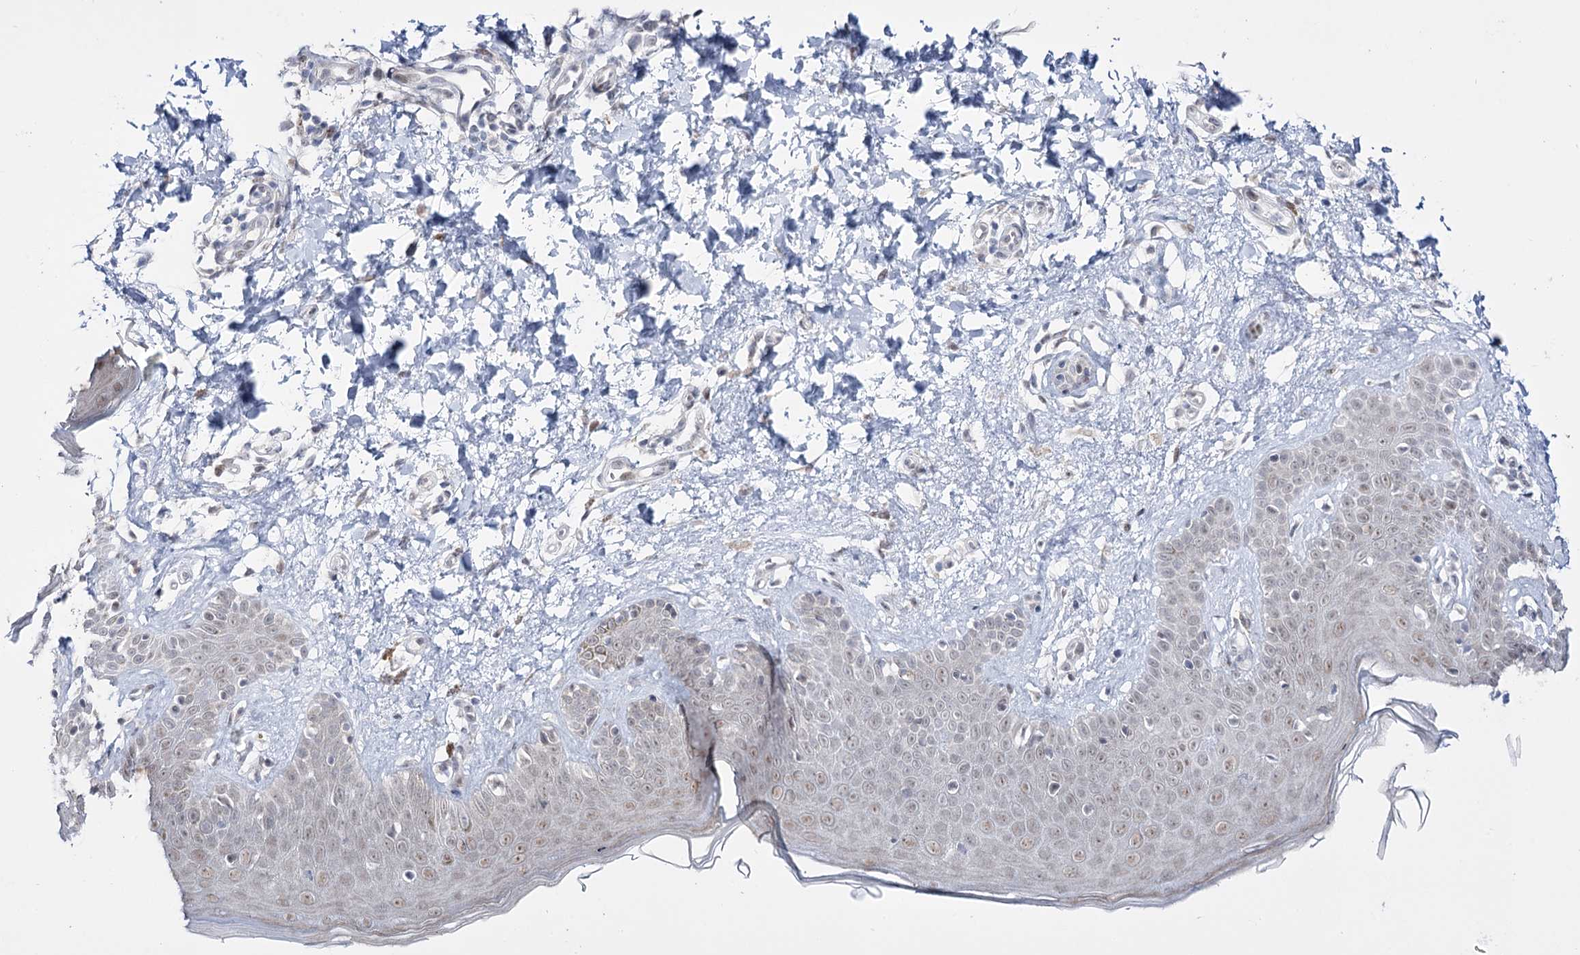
{"staining": {"intensity": "moderate", "quantity": "<25%", "location": "nuclear"}, "tissue": "skin", "cell_type": "Fibroblasts", "image_type": "normal", "snomed": [{"axis": "morphology", "description": "Normal tissue, NOS"}, {"axis": "topography", "description": "Skin"}], "caption": "Immunohistochemical staining of unremarkable human skin reveals low levels of moderate nuclear positivity in about <25% of fibroblasts.", "gene": "RBM15B", "patient": {"sex": "male", "age": 52}}